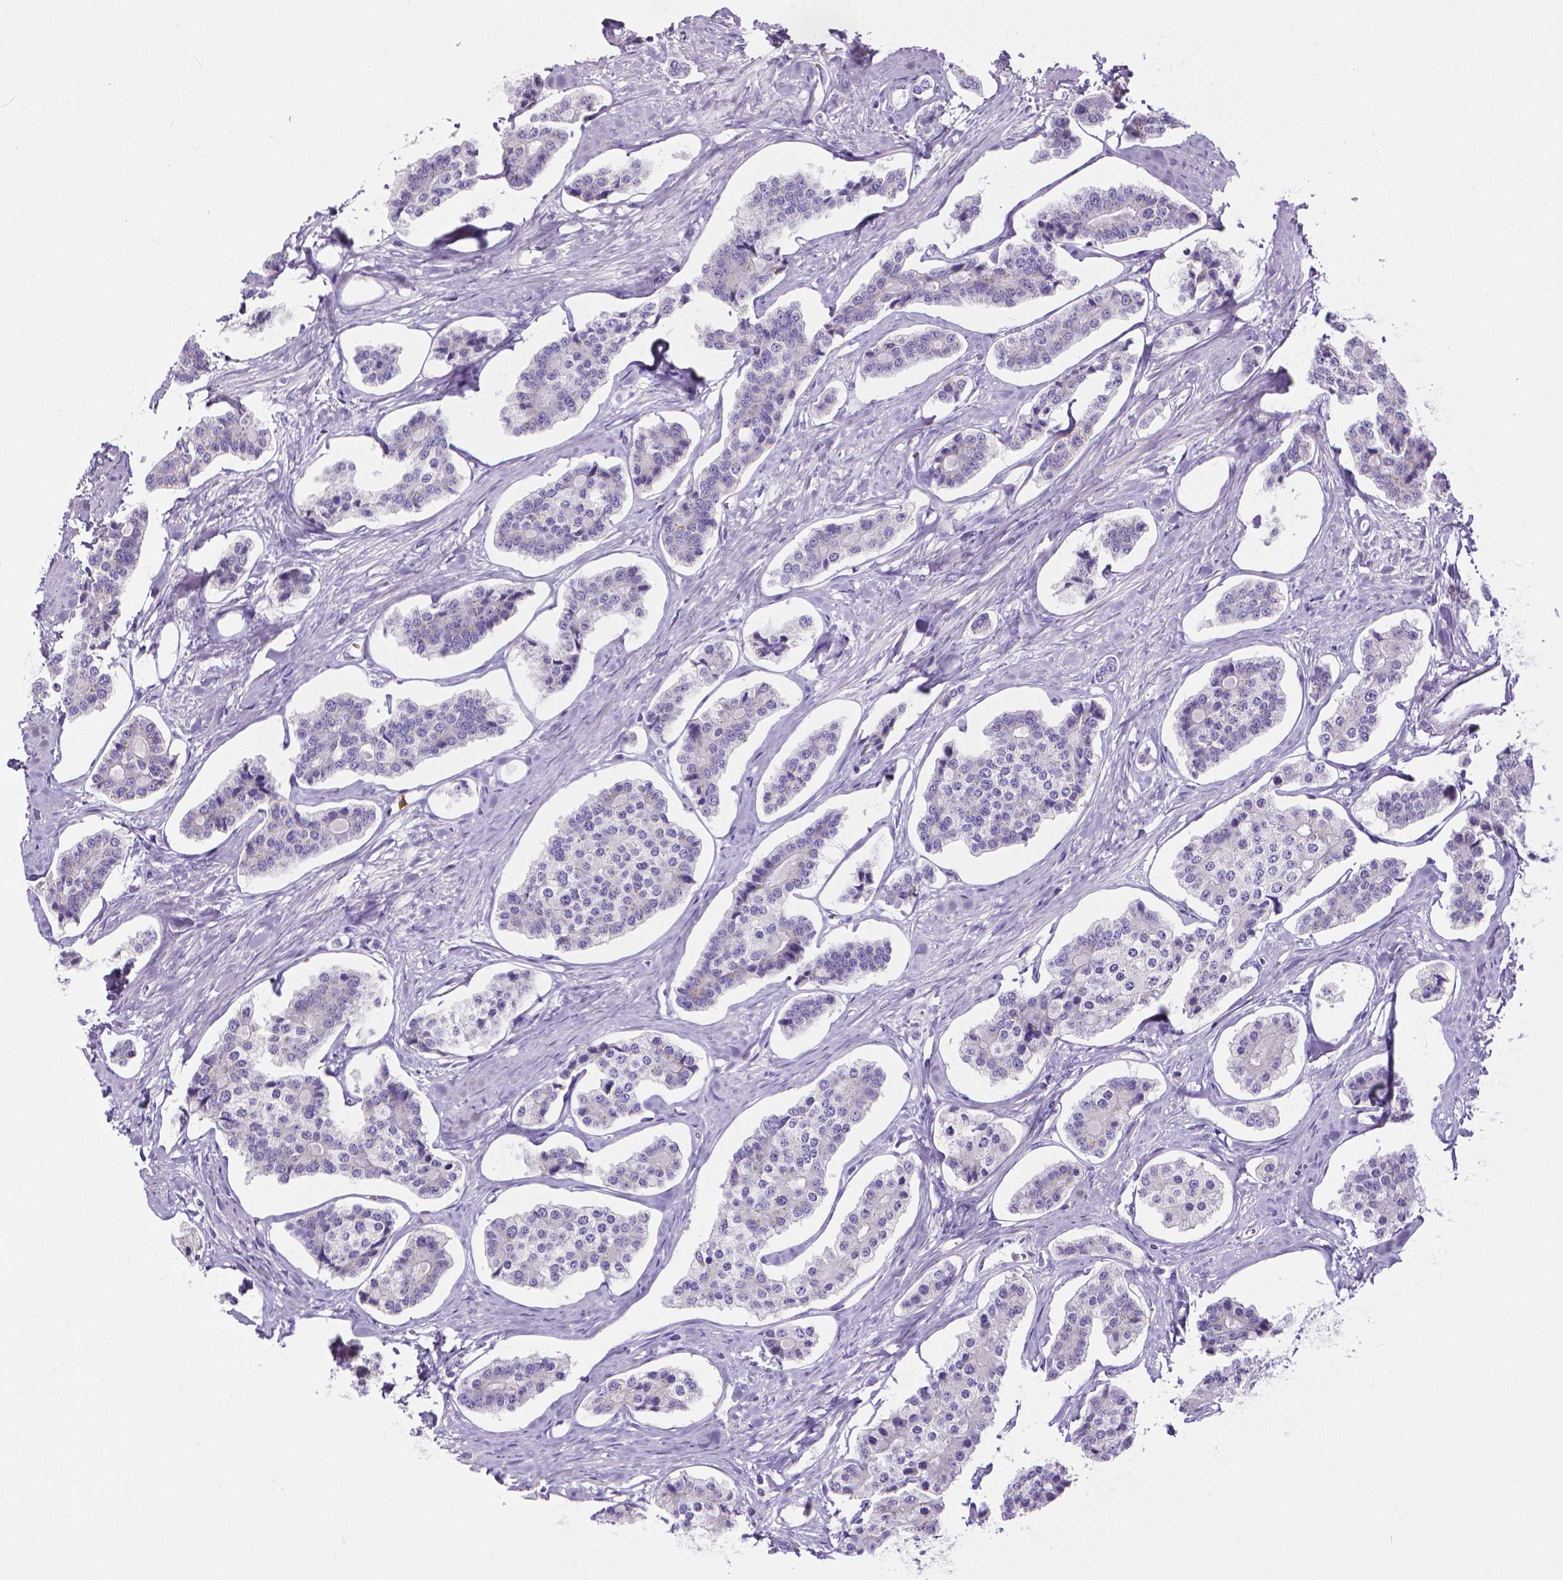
{"staining": {"intensity": "negative", "quantity": "none", "location": "none"}, "tissue": "carcinoid", "cell_type": "Tumor cells", "image_type": "cancer", "snomed": [{"axis": "morphology", "description": "Carcinoid, malignant, NOS"}, {"axis": "topography", "description": "Small intestine"}], "caption": "IHC photomicrograph of neoplastic tissue: carcinoid (malignant) stained with DAB displays no significant protein expression in tumor cells. (Immunohistochemistry, brightfield microscopy, high magnification).", "gene": "MMP9", "patient": {"sex": "female", "age": 65}}